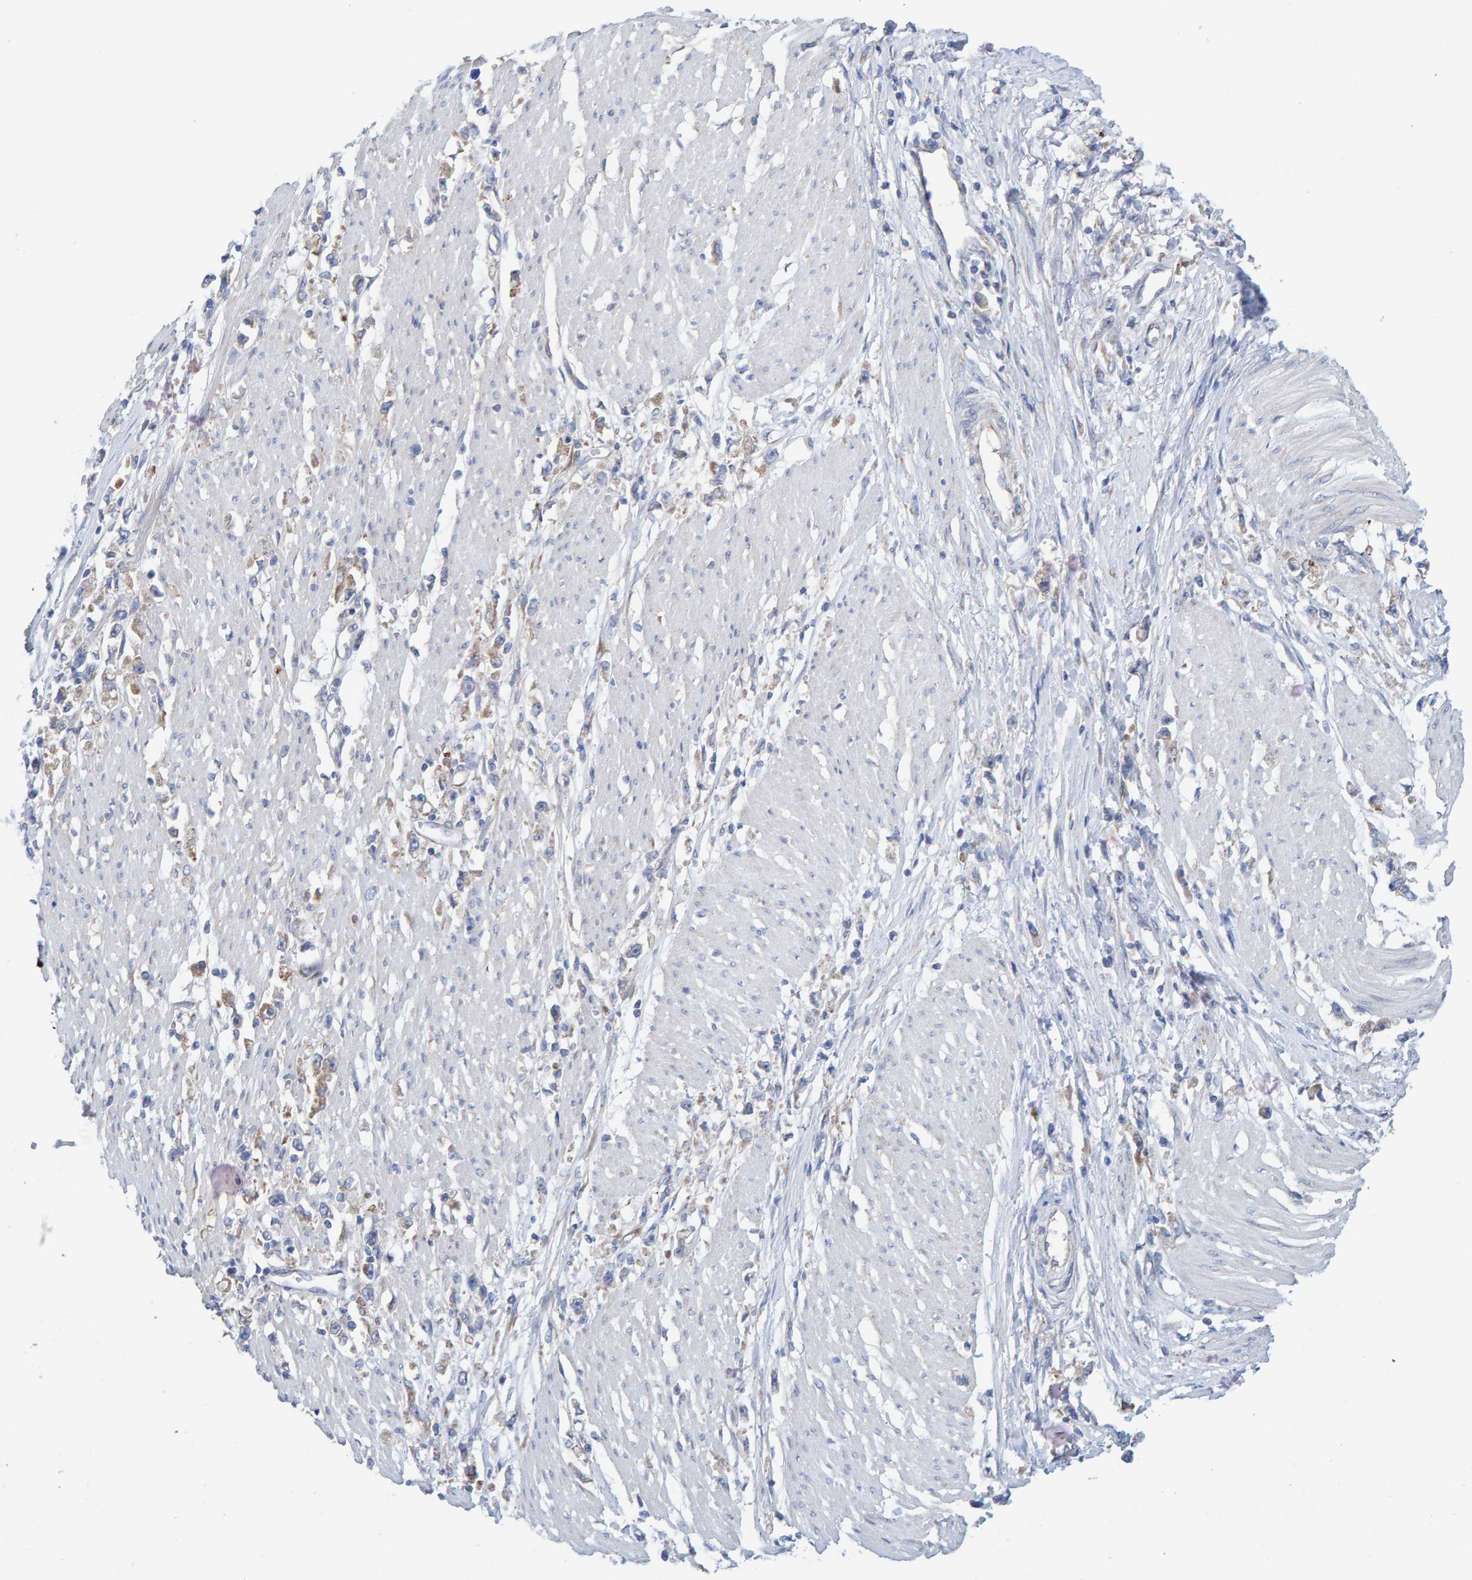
{"staining": {"intensity": "weak", "quantity": "25%-75%", "location": "cytoplasmic/membranous"}, "tissue": "stomach cancer", "cell_type": "Tumor cells", "image_type": "cancer", "snomed": [{"axis": "morphology", "description": "Adenocarcinoma, NOS"}, {"axis": "topography", "description": "Stomach"}], "caption": "High-magnification brightfield microscopy of stomach cancer (adenocarcinoma) stained with DAB (brown) and counterstained with hematoxylin (blue). tumor cells exhibit weak cytoplasmic/membranous positivity is appreciated in approximately25%-75% of cells.", "gene": "CDK5RAP3", "patient": {"sex": "female", "age": 59}}